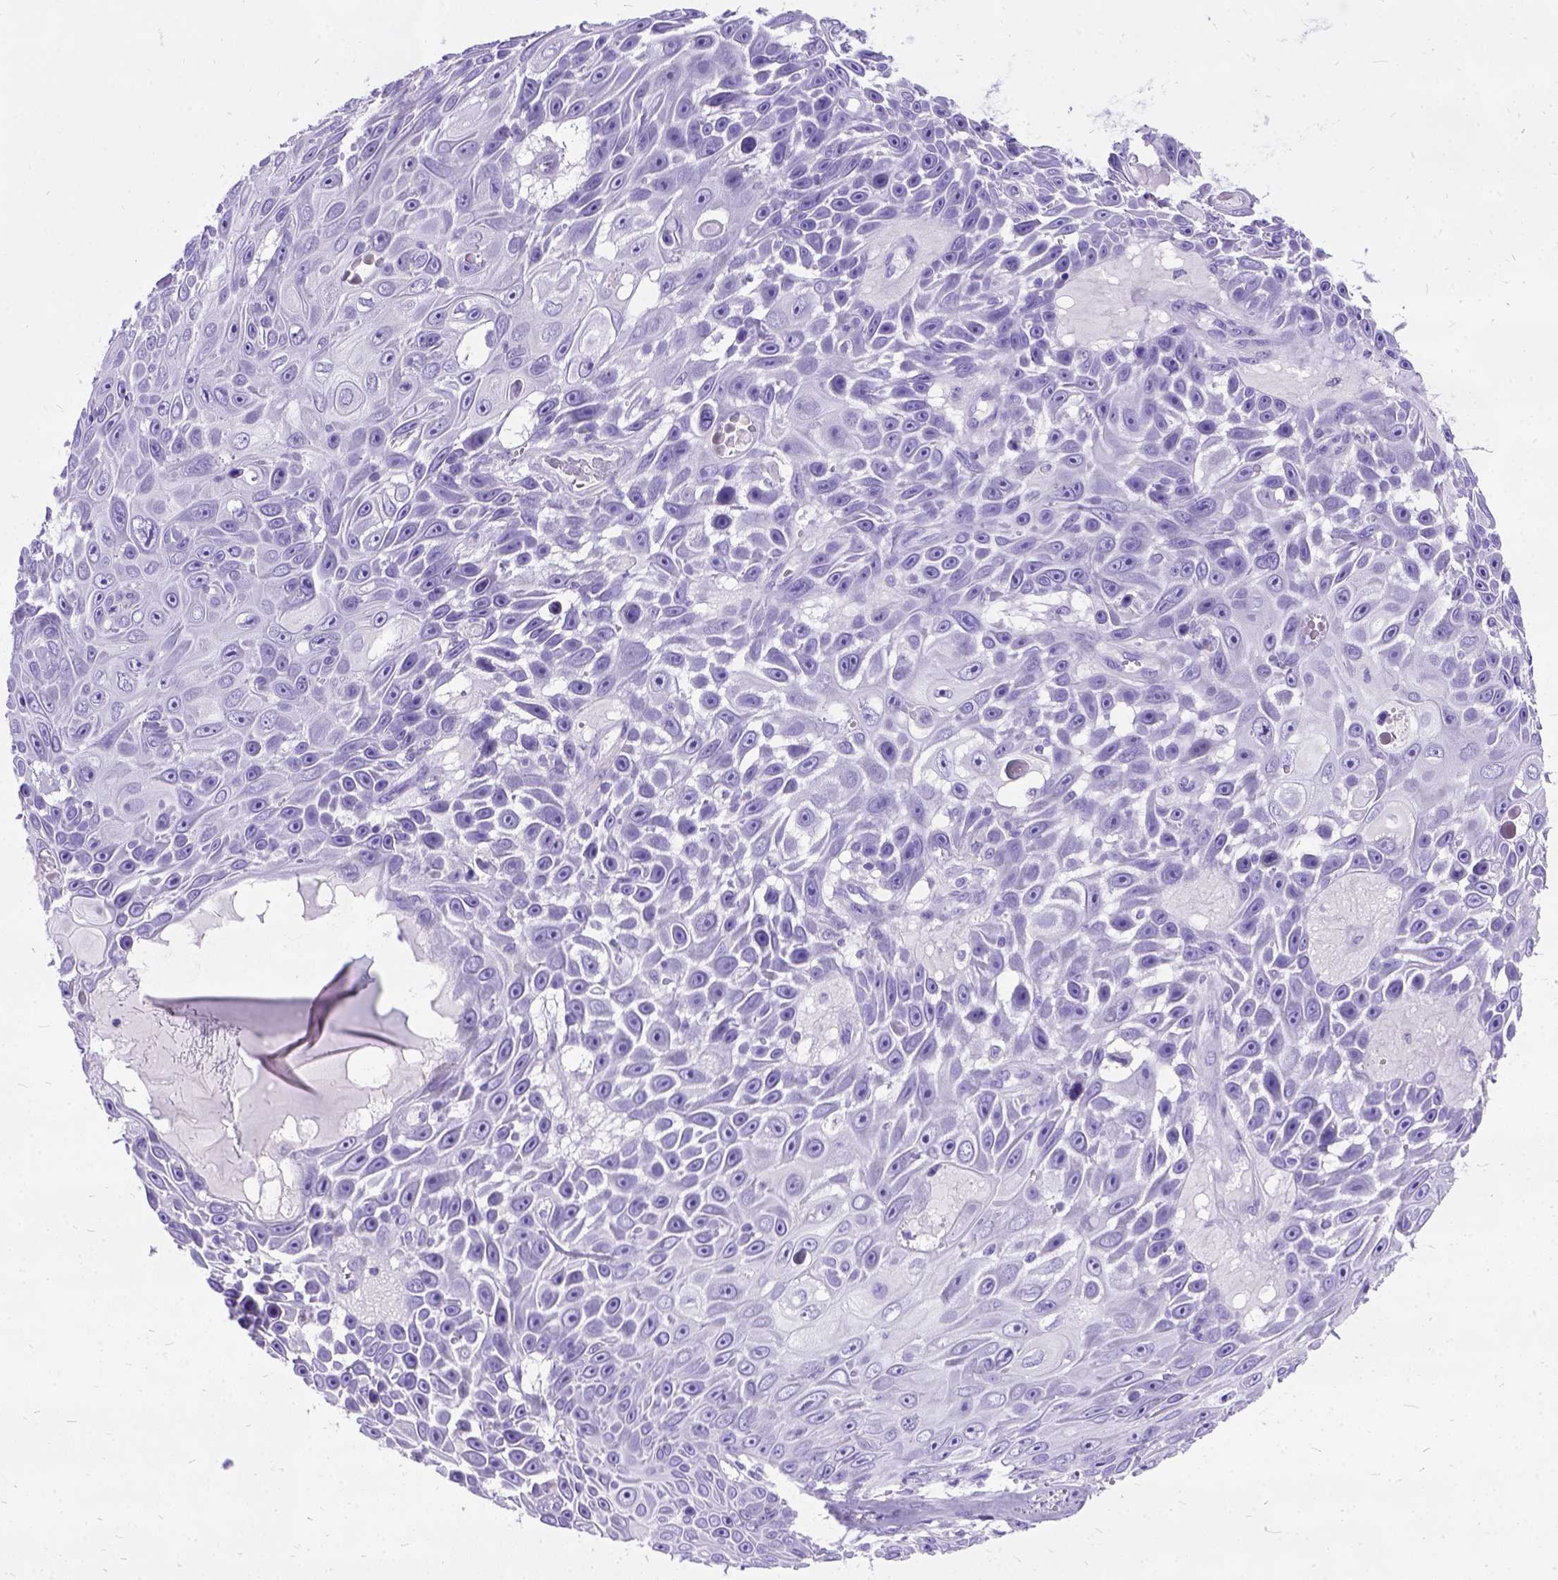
{"staining": {"intensity": "negative", "quantity": "none", "location": "none"}, "tissue": "skin cancer", "cell_type": "Tumor cells", "image_type": "cancer", "snomed": [{"axis": "morphology", "description": "Squamous cell carcinoma, NOS"}, {"axis": "topography", "description": "Skin"}], "caption": "Squamous cell carcinoma (skin) was stained to show a protein in brown. There is no significant staining in tumor cells.", "gene": "PRG2", "patient": {"sex": "male", "age": 82}}